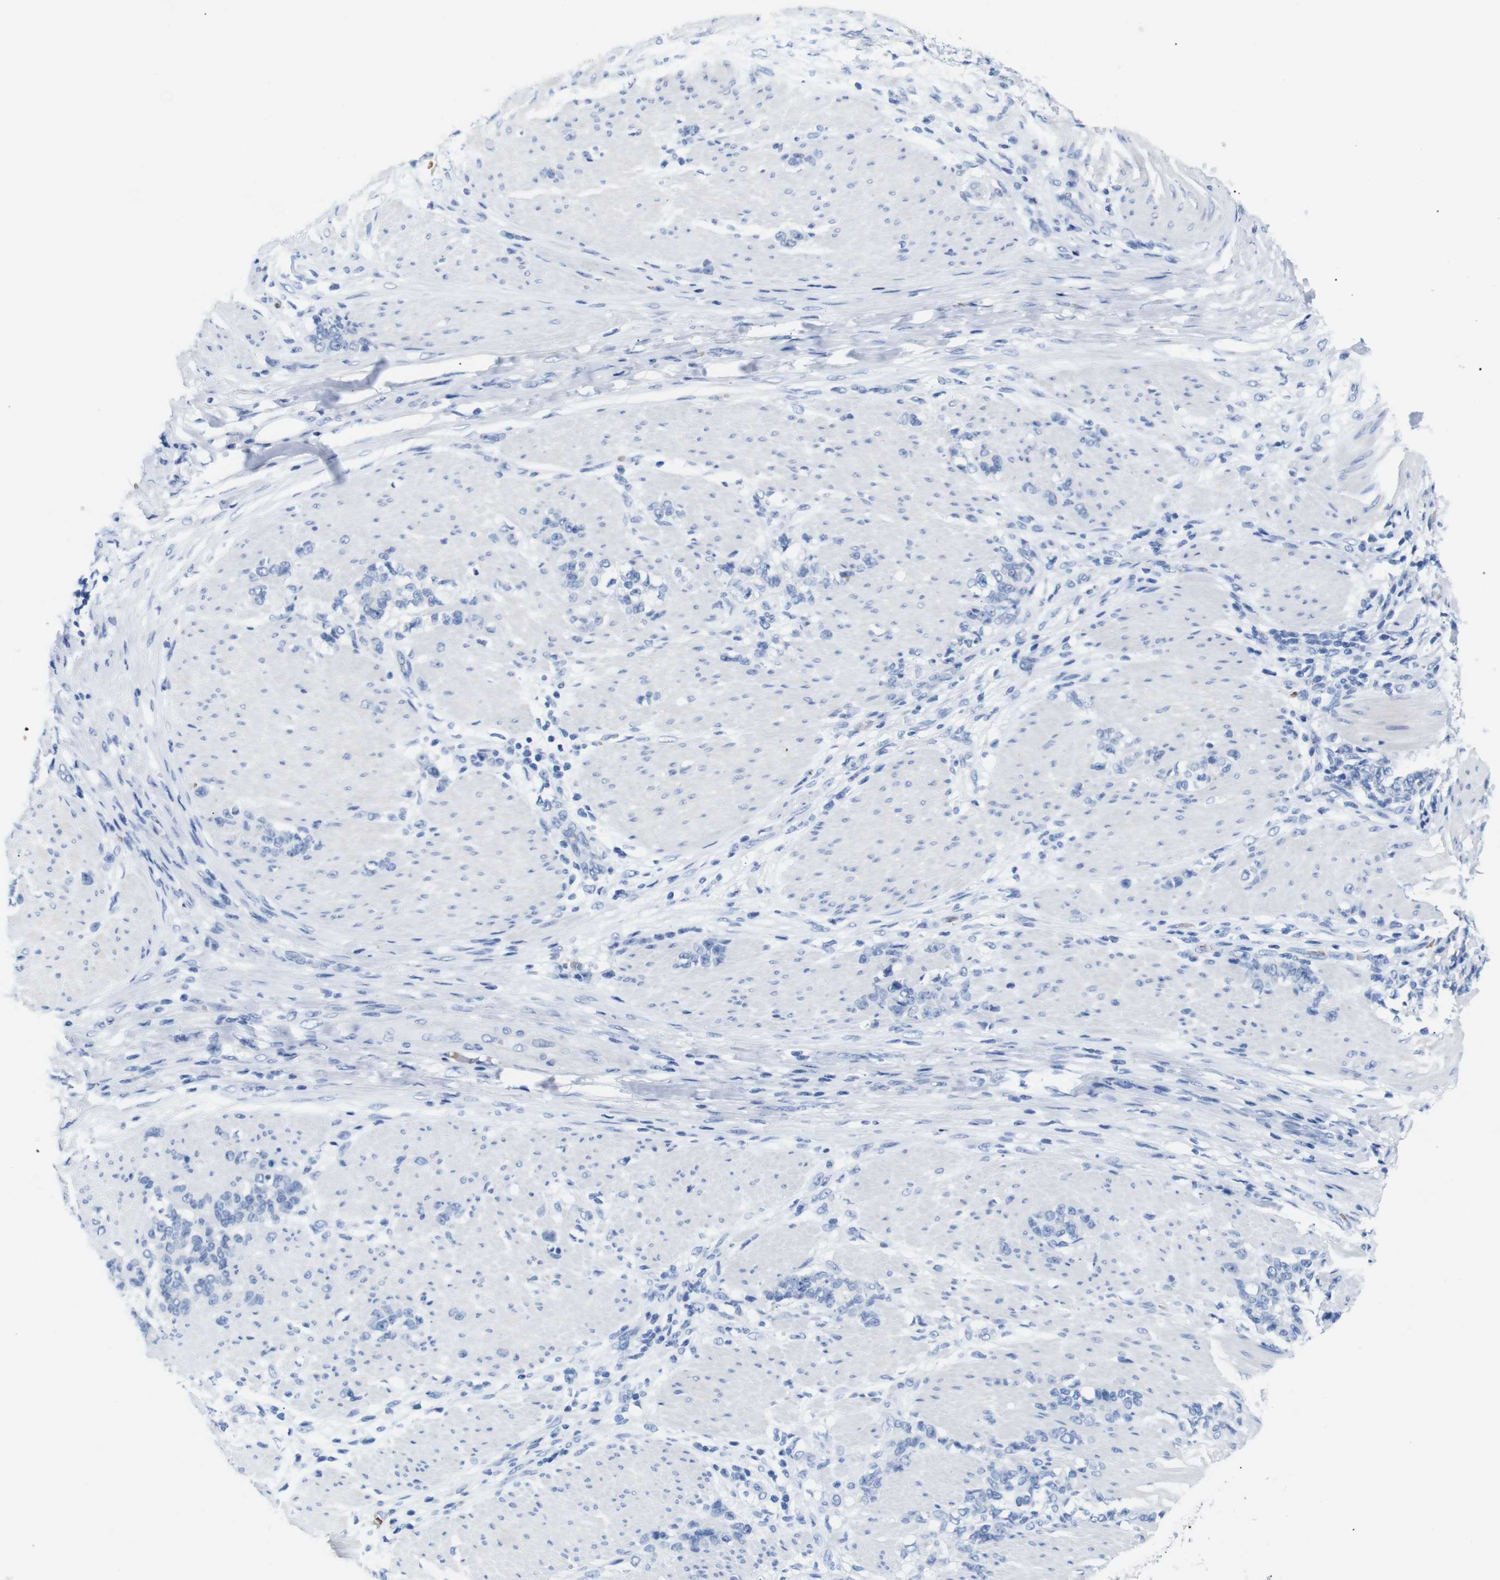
{"staining": {"intensity": "negative", "quantity": "none", "location": "none"}, "tissue": "stomach cancer", "cell_type": "Tumor cells", "image_type": "cancer", "snomed": [{"axis": "morphology", "description": "Adenocarcinoma, NOS"}, {"axis": "topography", "description": "Stomach, lower"}], "caption": "The photomicrograph demonstrates no significant expression in tumor cells of adenocarcinoma (stomach).", "gene": "ERVMER34-1", "patient": {"sex": "male", "age": 88}}